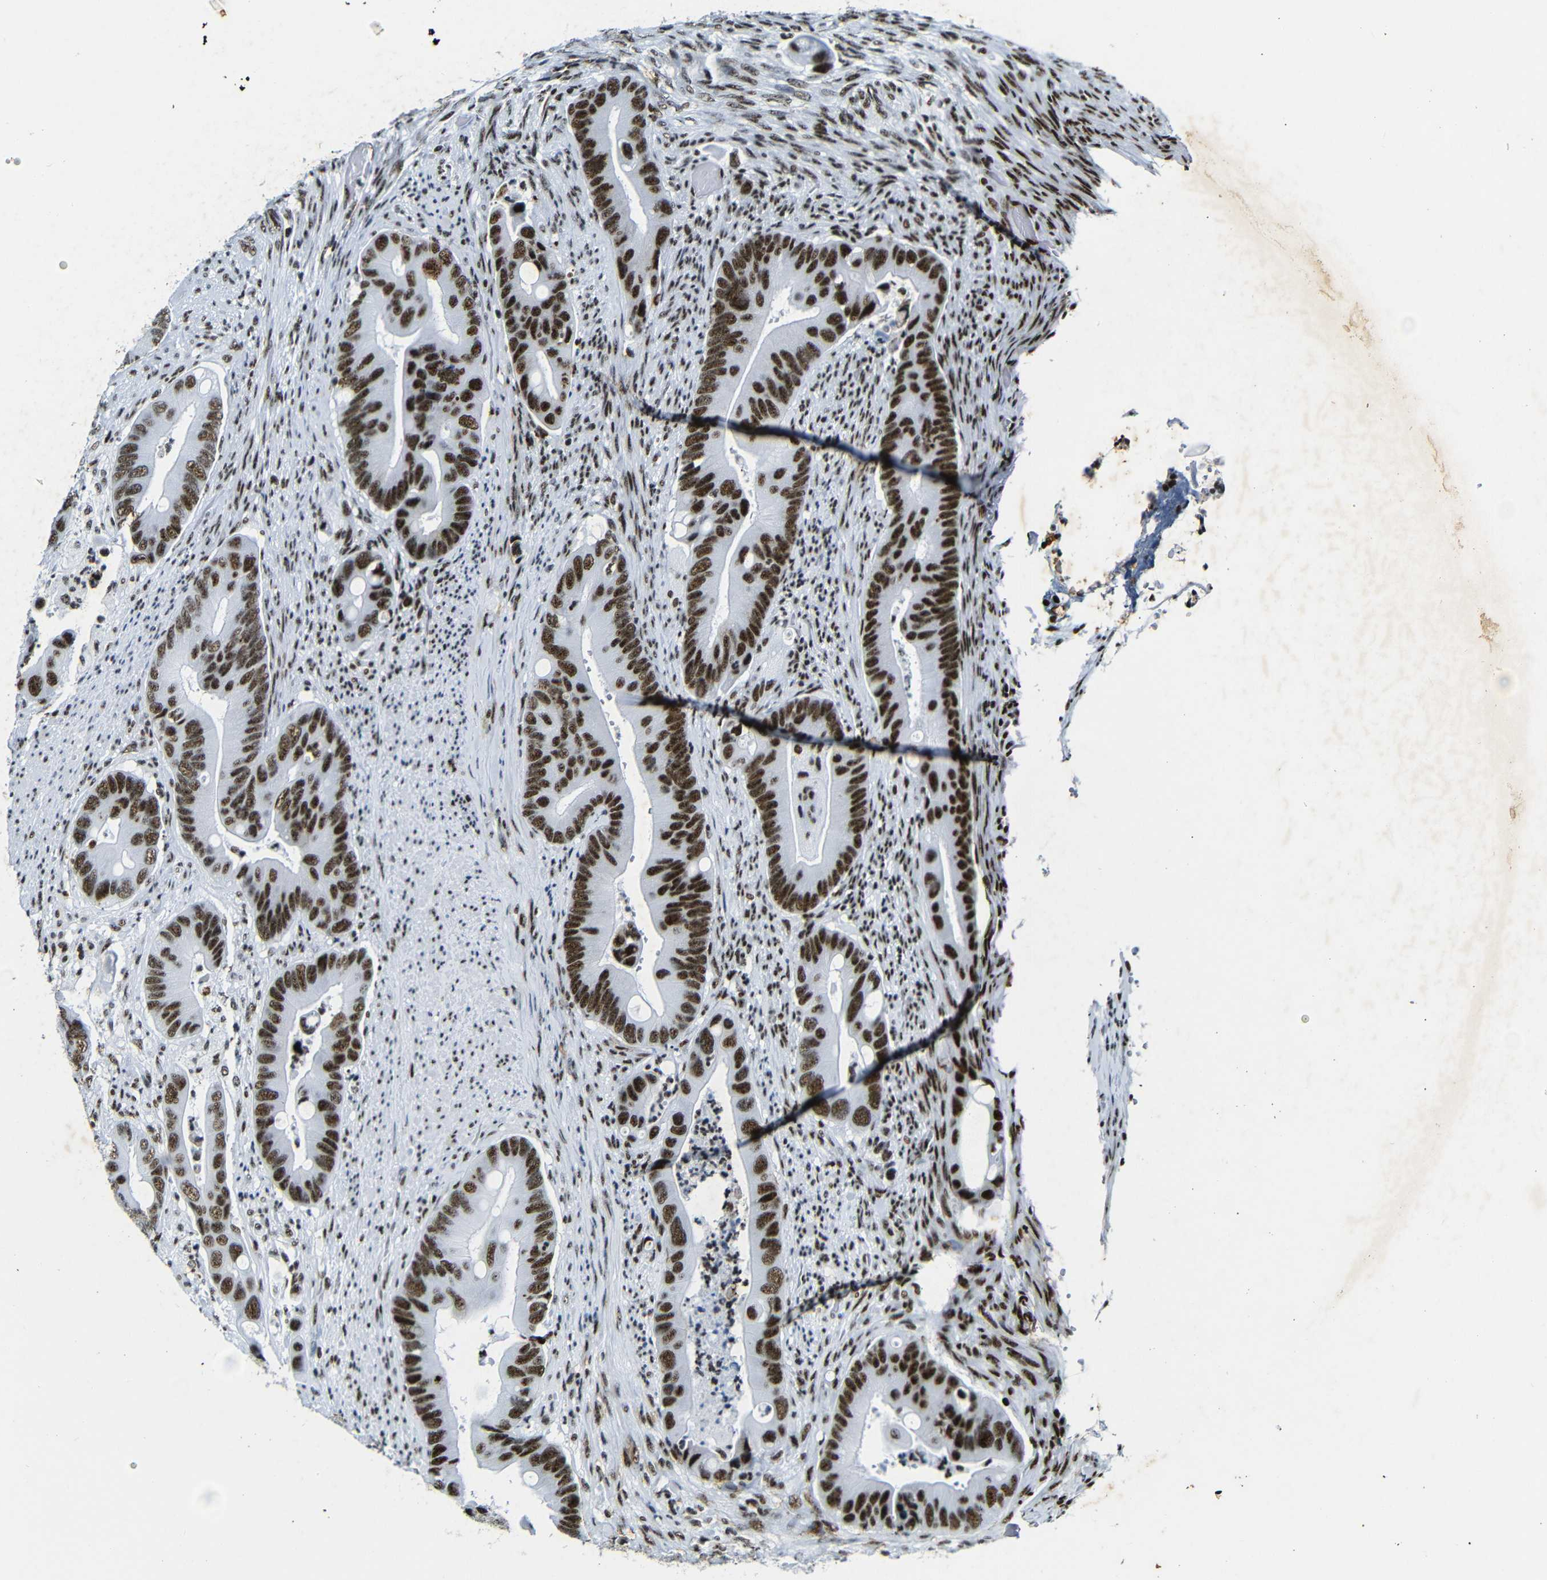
{"staining": {"intensity": "strong", "quantity": ">75%", "location": "nuclear"}, "tissue": "colorectal cancer", "cell_type": "Tumor cells", "image_type": "cancer", "snomed": [{"axis": "morphology", "description": "Adenocarcinoma, NOS"}, {"axis": "topography", "description": "Rectum"}], "caption": "This is an image of IHC staining of colorectal adenocarcinoma, which shows strong positivity in the nuclear of tumor cells.", "gene": "SRSF1", "patient": {"sex": "female", "age": 57}}